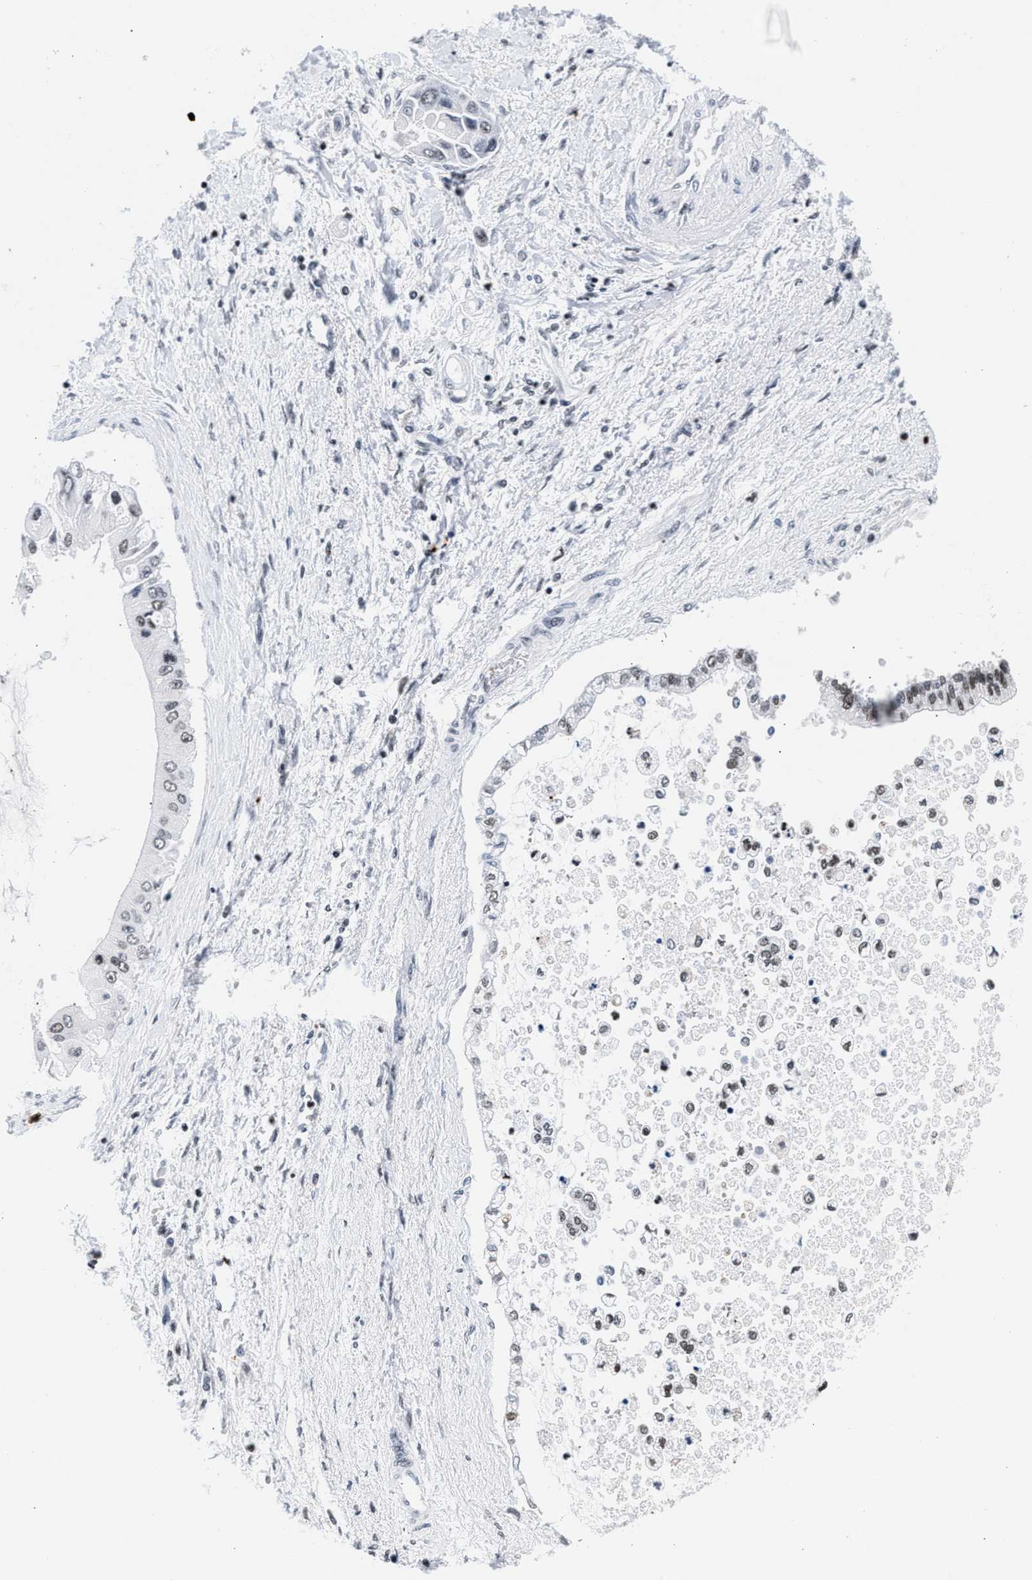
{"staining": {"intensity": "negative", "quantity": "none", "location": "none"}, "tissue": "liver cancer", "cell_type": "Tumor cells", "image_type": "cancer", "snomed": [{"axis": "morphology", "description": "Cholangiocarcinoma"}, {"axis": "topography", "description": "Liver"}], "caption": "This is a image of immunohistochemistry (IHC) staining of cholangiocarcinoma (liver), which shows no positivity in tumor cells. The staining was performed using DAB to visualize the protein expression in brown, while the nuclei were stained in blue with hematoxylin (Magnification: 20x).", "gene": "RAD21", "patient": {"sex": "male", "age": 50}}